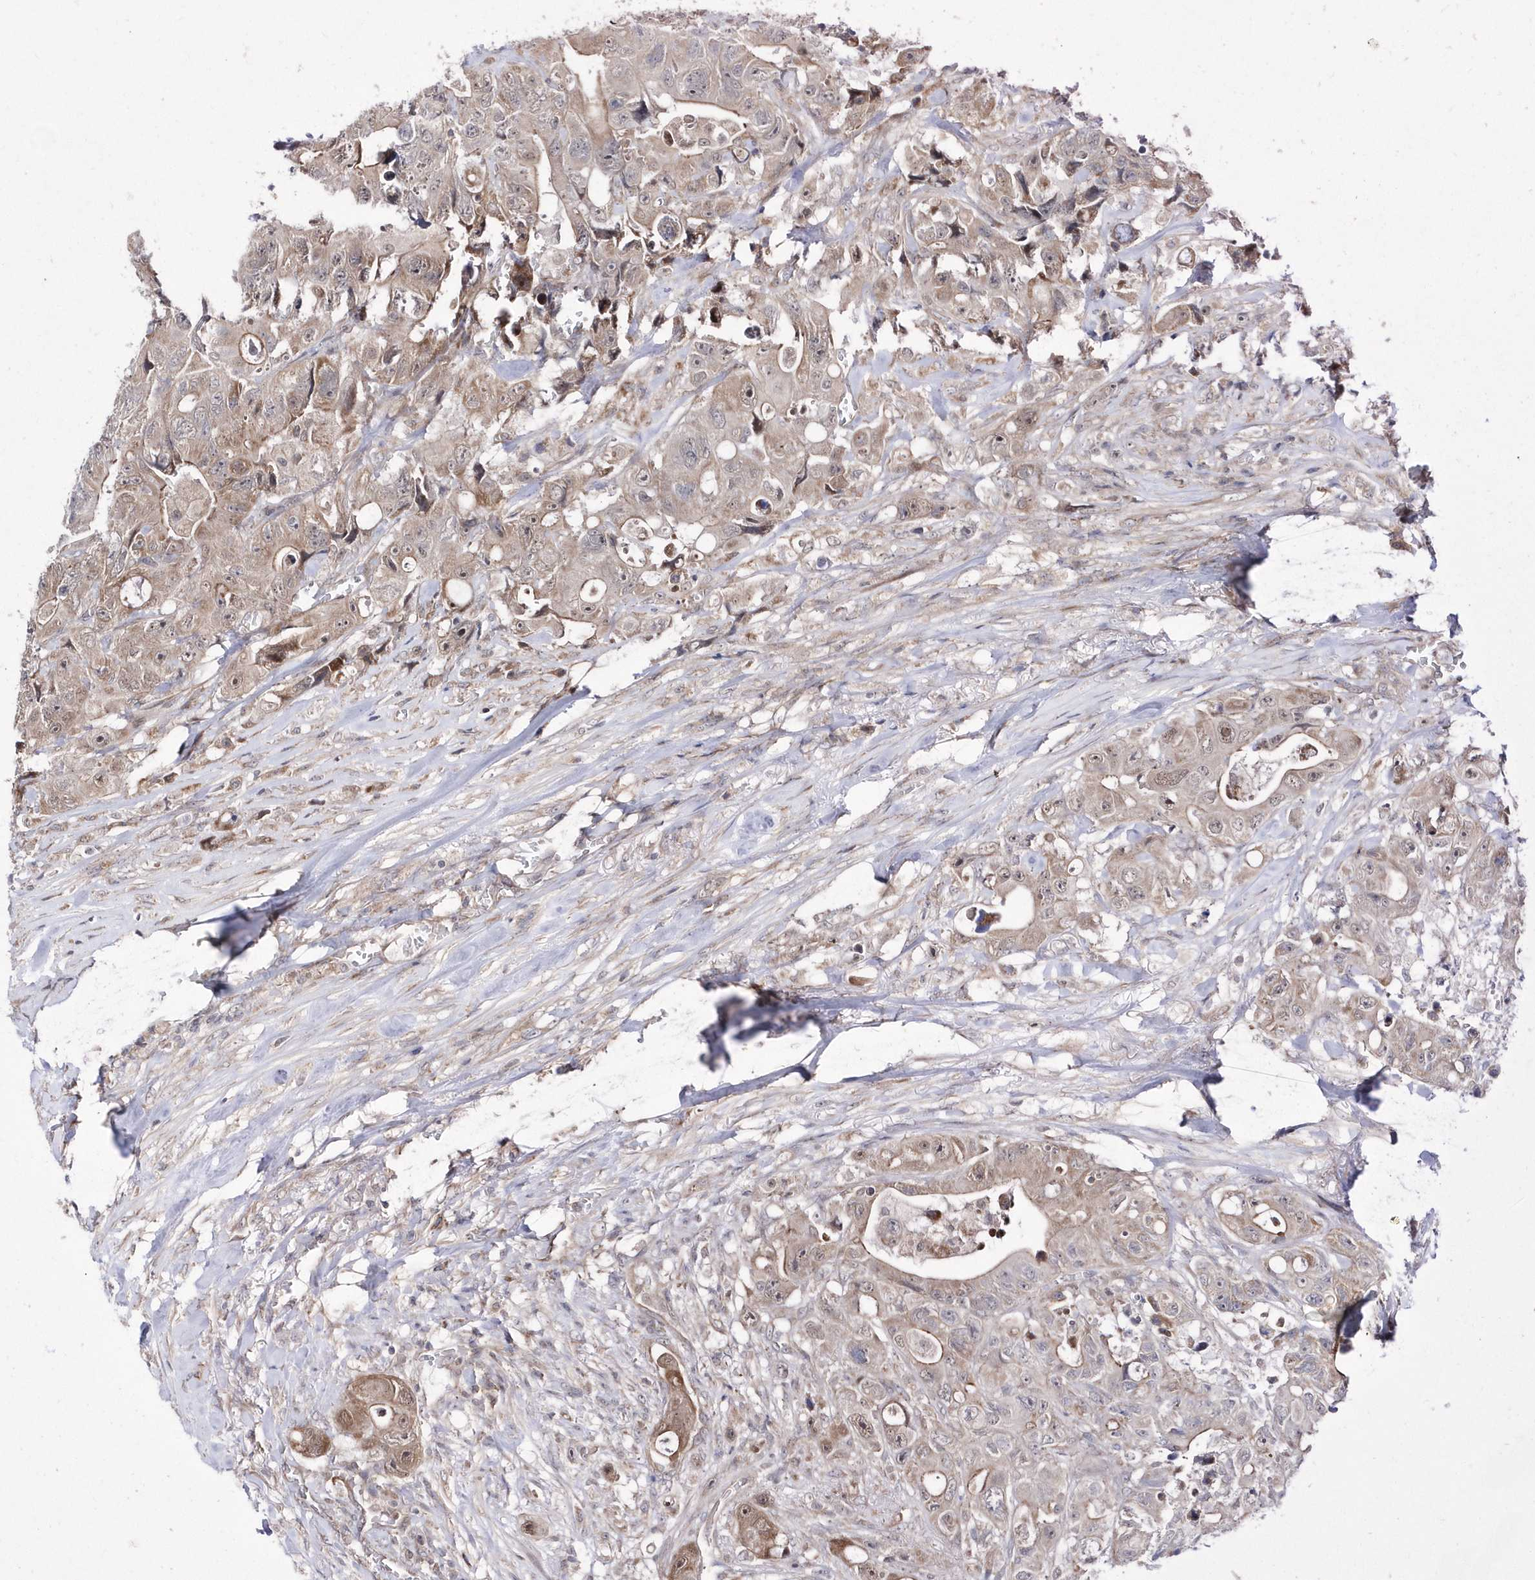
{"staining": {"intensity": "weak", "quantity": ">75%", "location": "cytoplasmic/membranous"}, "tissue": "colorectal cancer", "cell_type": "Tumor cells", "image_type": "cancer", "snomed": [{"axis": "morphology", "description": "Adenocarcinoma, NOS"}, {"axis": "topography", "description": "Colon"}], "caption": "Brown immunohistochemical staining in adenocarcinoma (colorectal) exhibits weak cytoplasmic/membranous staining in about >75% of tumor cells.", "gene": "DALRD3", "patient": {"sex": "female", "age": 46}}